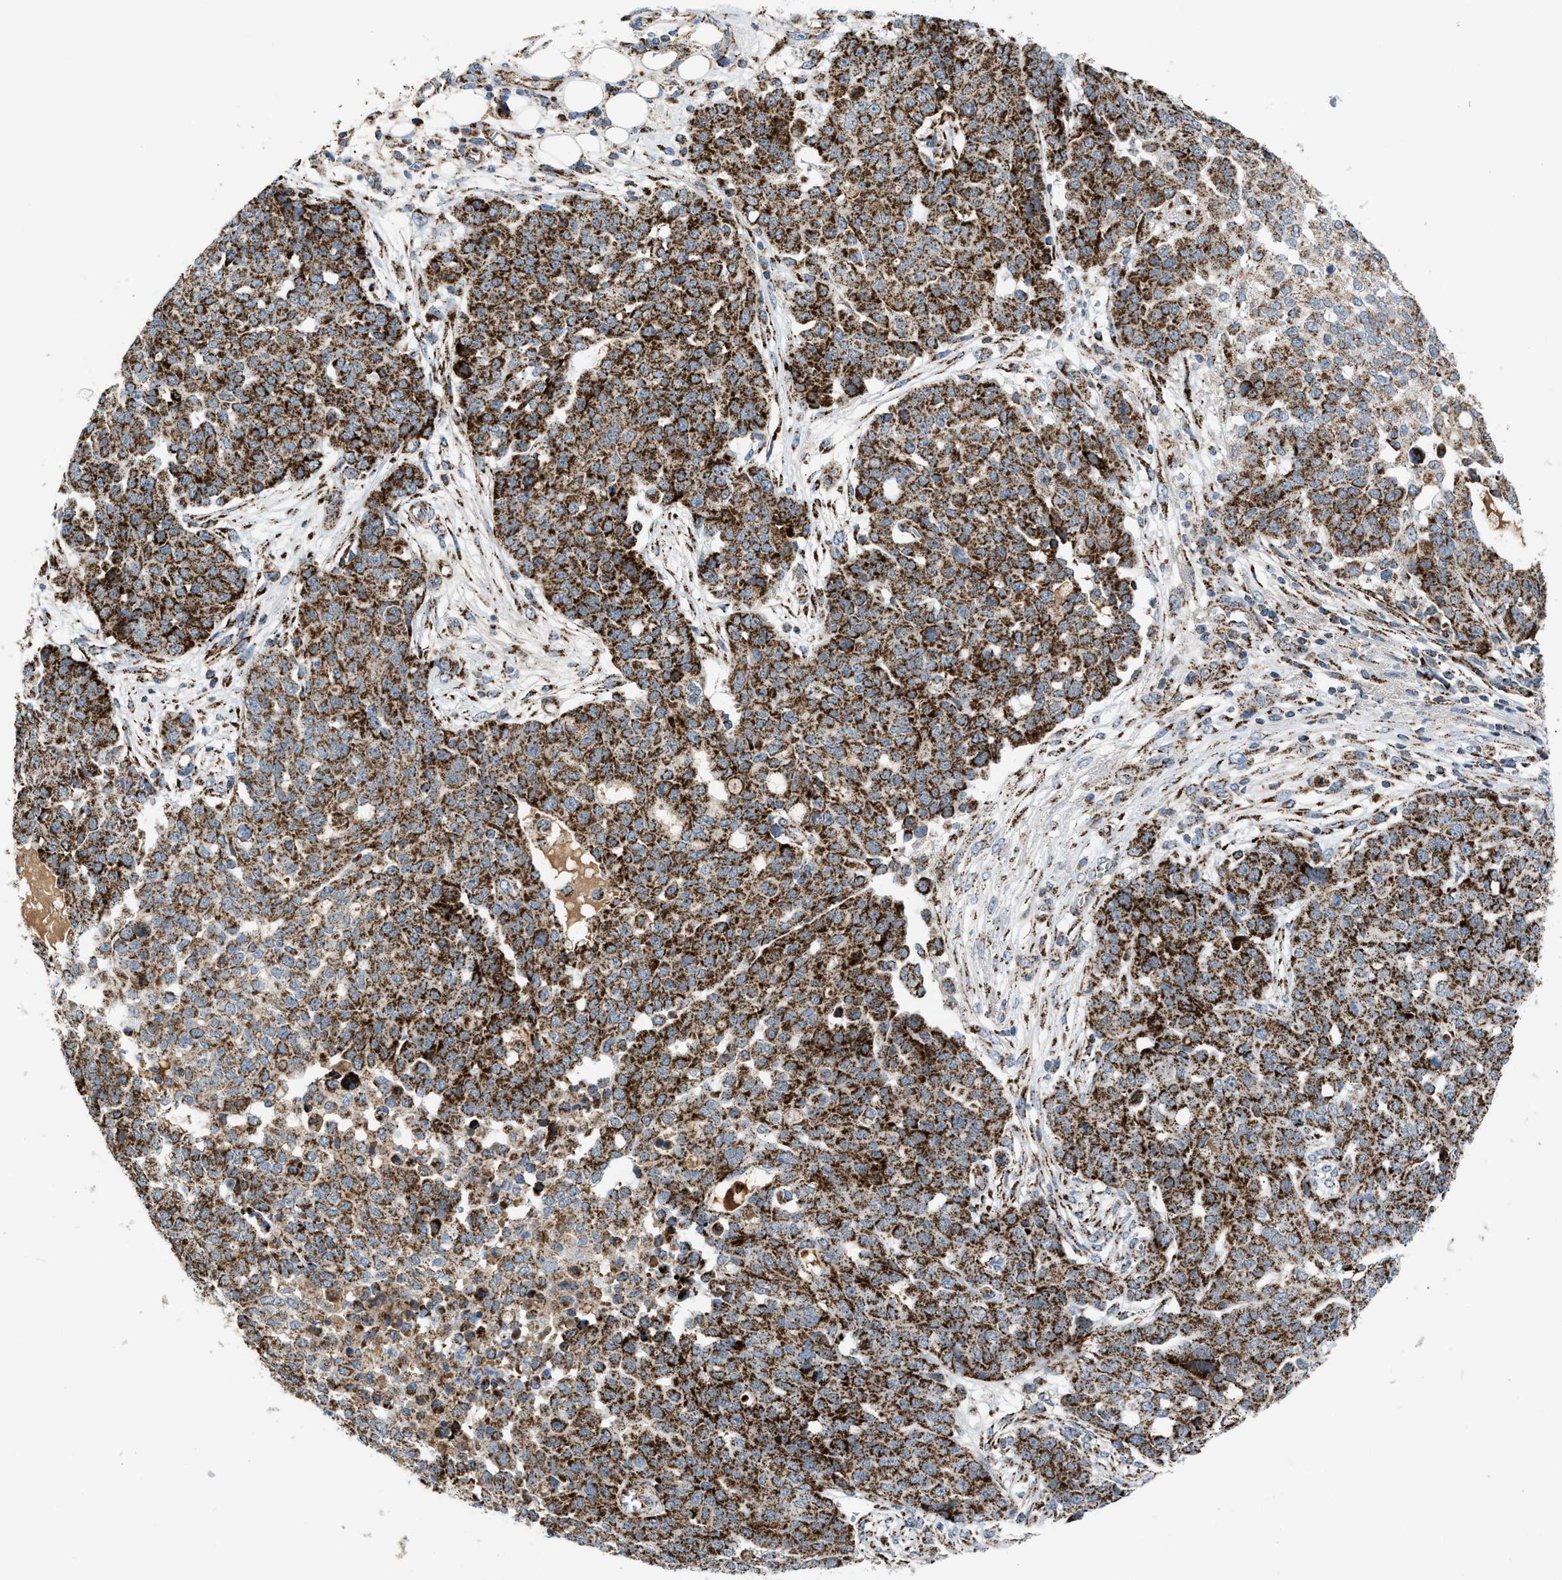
{"staining": {"intensity": "strong", "quantity": ">75%", "location": "cytoplasmic/membranous"}, "tissue": "ovarian cancer", "cell_type": "Tumor cells", "image_type": "cancer", "snomed": [{"axis": "morphology", "description": "Cystadenocarcinoma, serous, NOS"}, {"axis": "topography", "description": "Soft tissue"}, {"axis": "topography", "description": "Ovary"}], "caption": "Approximately >75% of tumor cells in ovarian cancer (serous cystadenocarcinoma) show strong cytoplasmic/membranous protein positivity as visualized by brown immunohistochemical staining.", "gene": "PMPCA", "patient": {"sex": "female", "age": 57}}